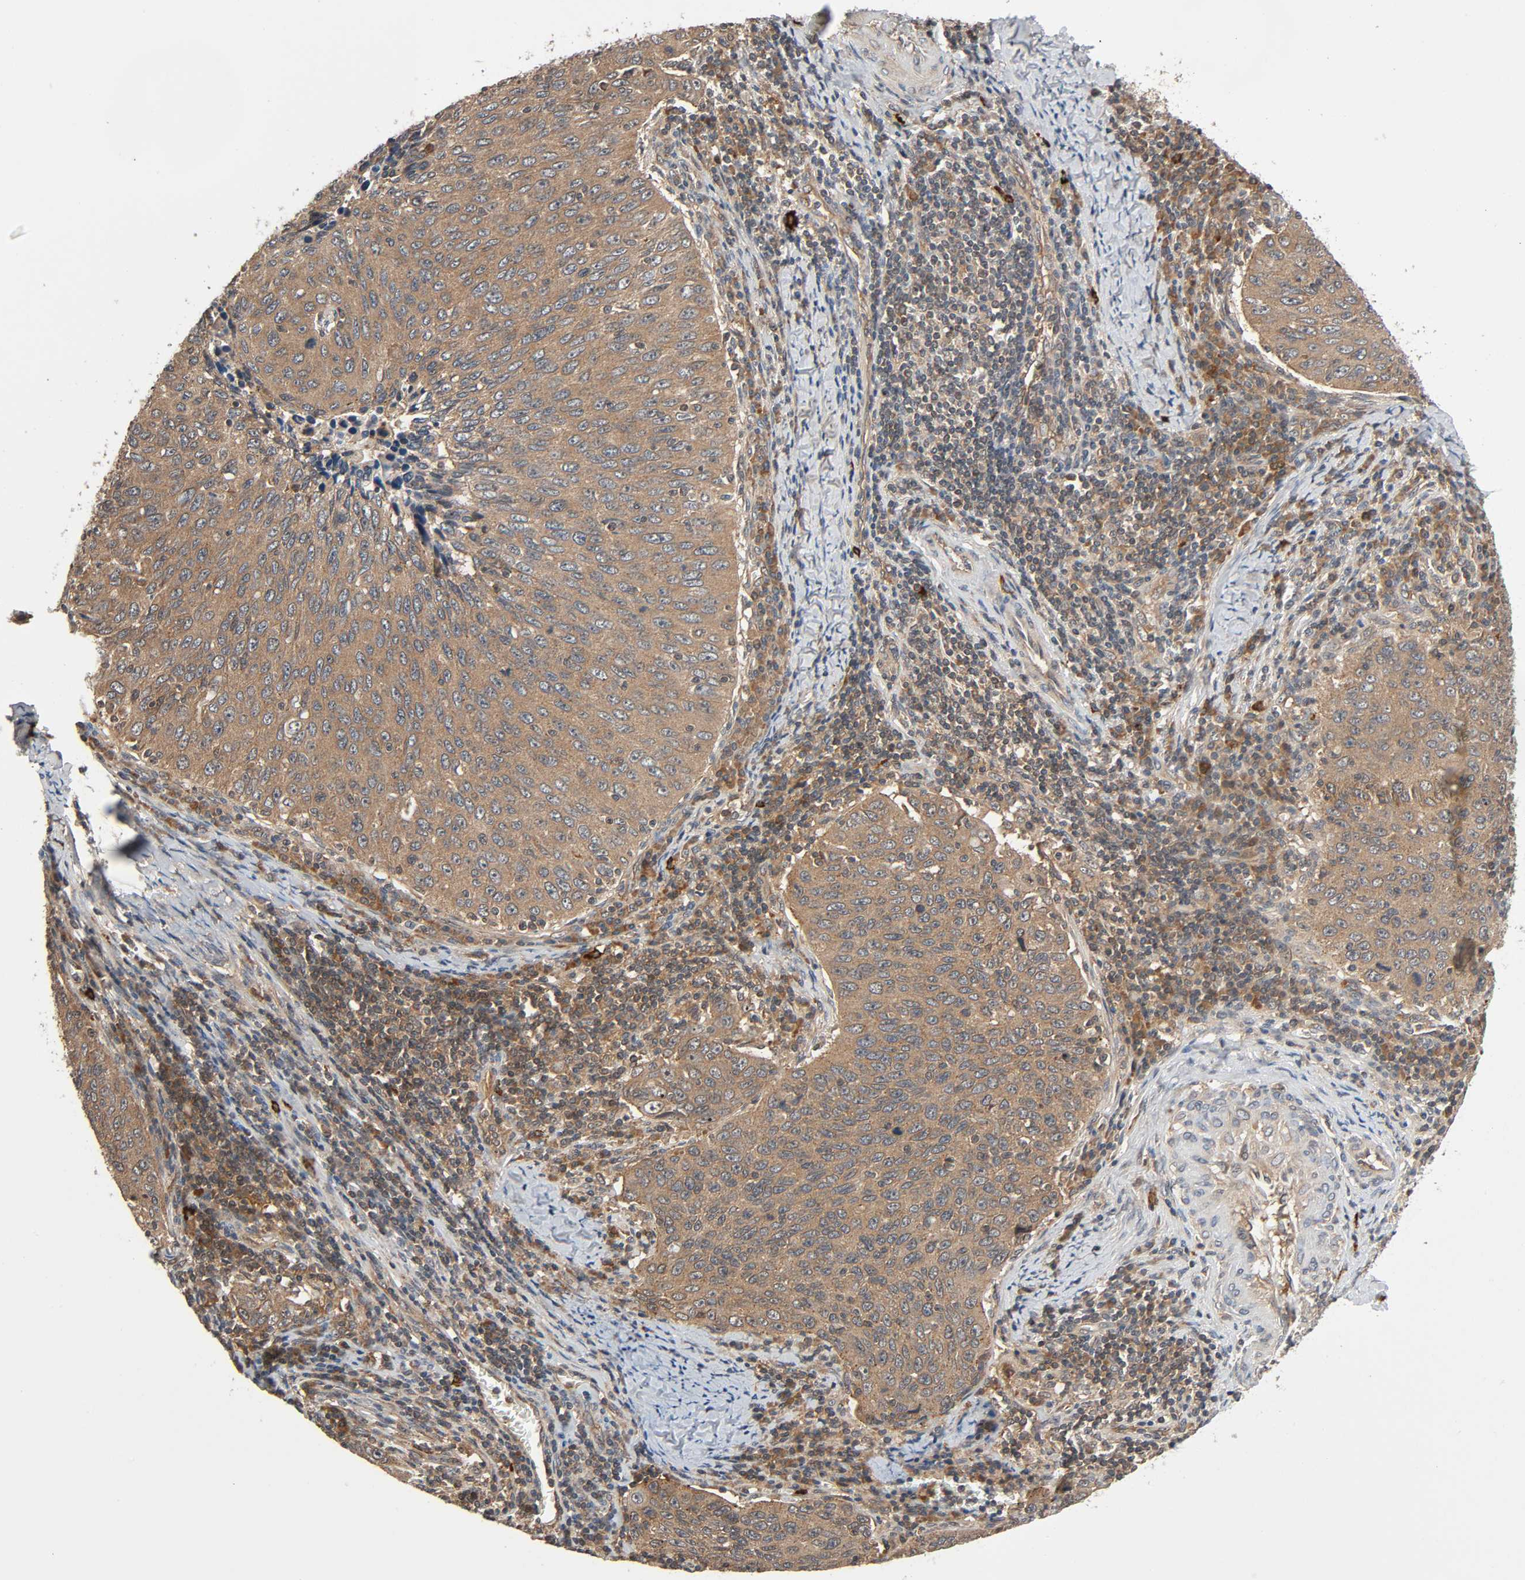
{"staining": {"intensity": "moderate", "quantity": ">75%", "location": "cytoplasmic/membranous"}, "tissue": "cervical cancer", "cell_type": "Tumor cells", "image_type": "cancer", "snomed": [{"axis": "morphology", "description": "Squamous cell carcinoma, NOS"}, {"axis": "topography", "description": "Cervix"}], "caption": "DAB immunohistochemical staining of cervical squamous cell carcinoma shows moderate cytoplasmic/membranous protein positivity in about >75% of tumor cells. The protein is shown in brown color, while the nuclei are stained blue.", "gene": "PPP2R1B", "patient": {"sex": "female", "age": 53}}